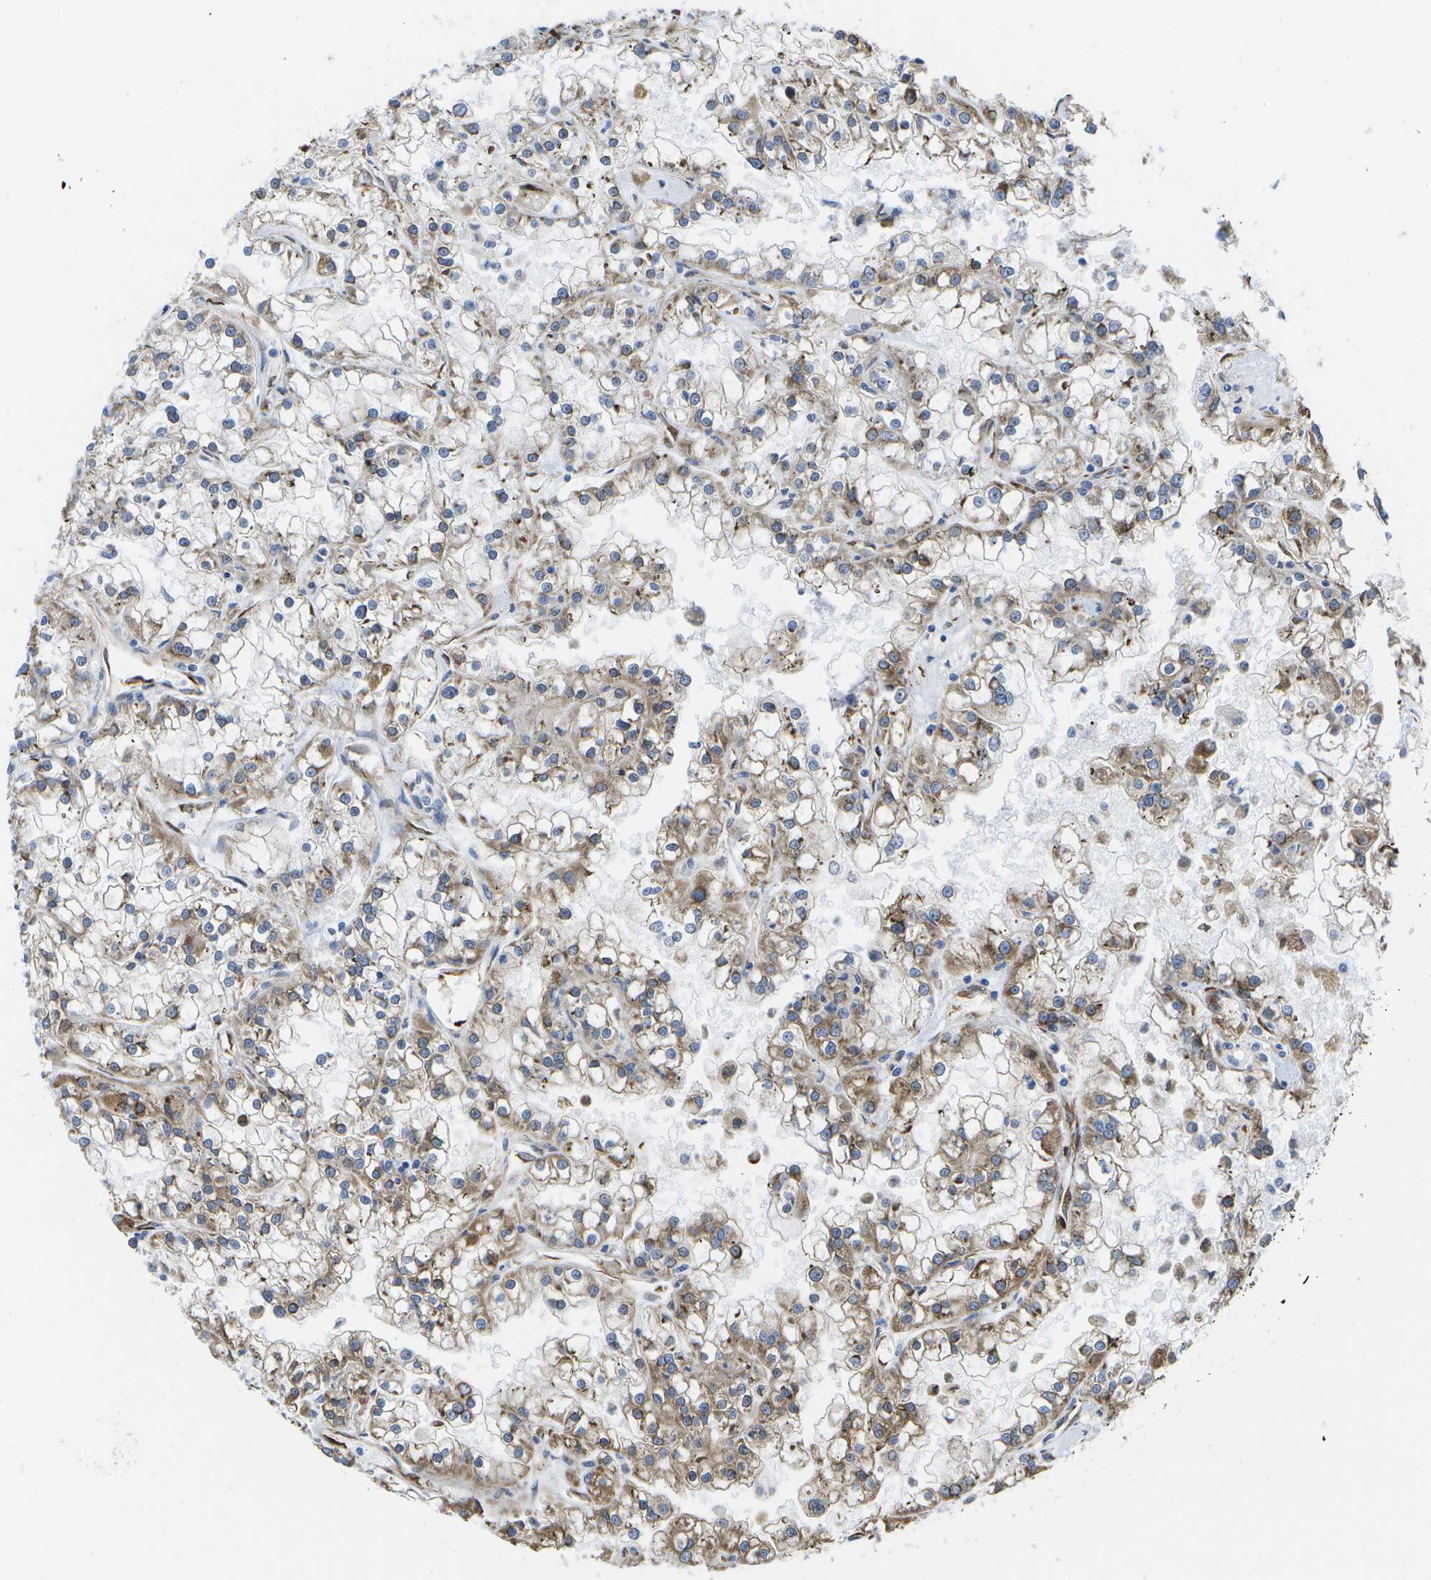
{"staining": {"intensity": "moderate", "quantity": ">75%", "location": "cytoplasmic/membranous"}, "tissue": "renal cancer", "cell_type": "Tumor cells", "image_type": "cancer", "snomed": [{"axis": "morphology", "description": "Adenocarcinoma, NOS"}, {"axis": "topography", "description": "Kidney"}], "caption": "A brown stain shows moderate cytoplasmic/membranous positivity of a protein in human adenocarcinoma (renal) tumor cells.", "gene": "ZDHHC17", "patient": {"sex": "female", "age": 52}}